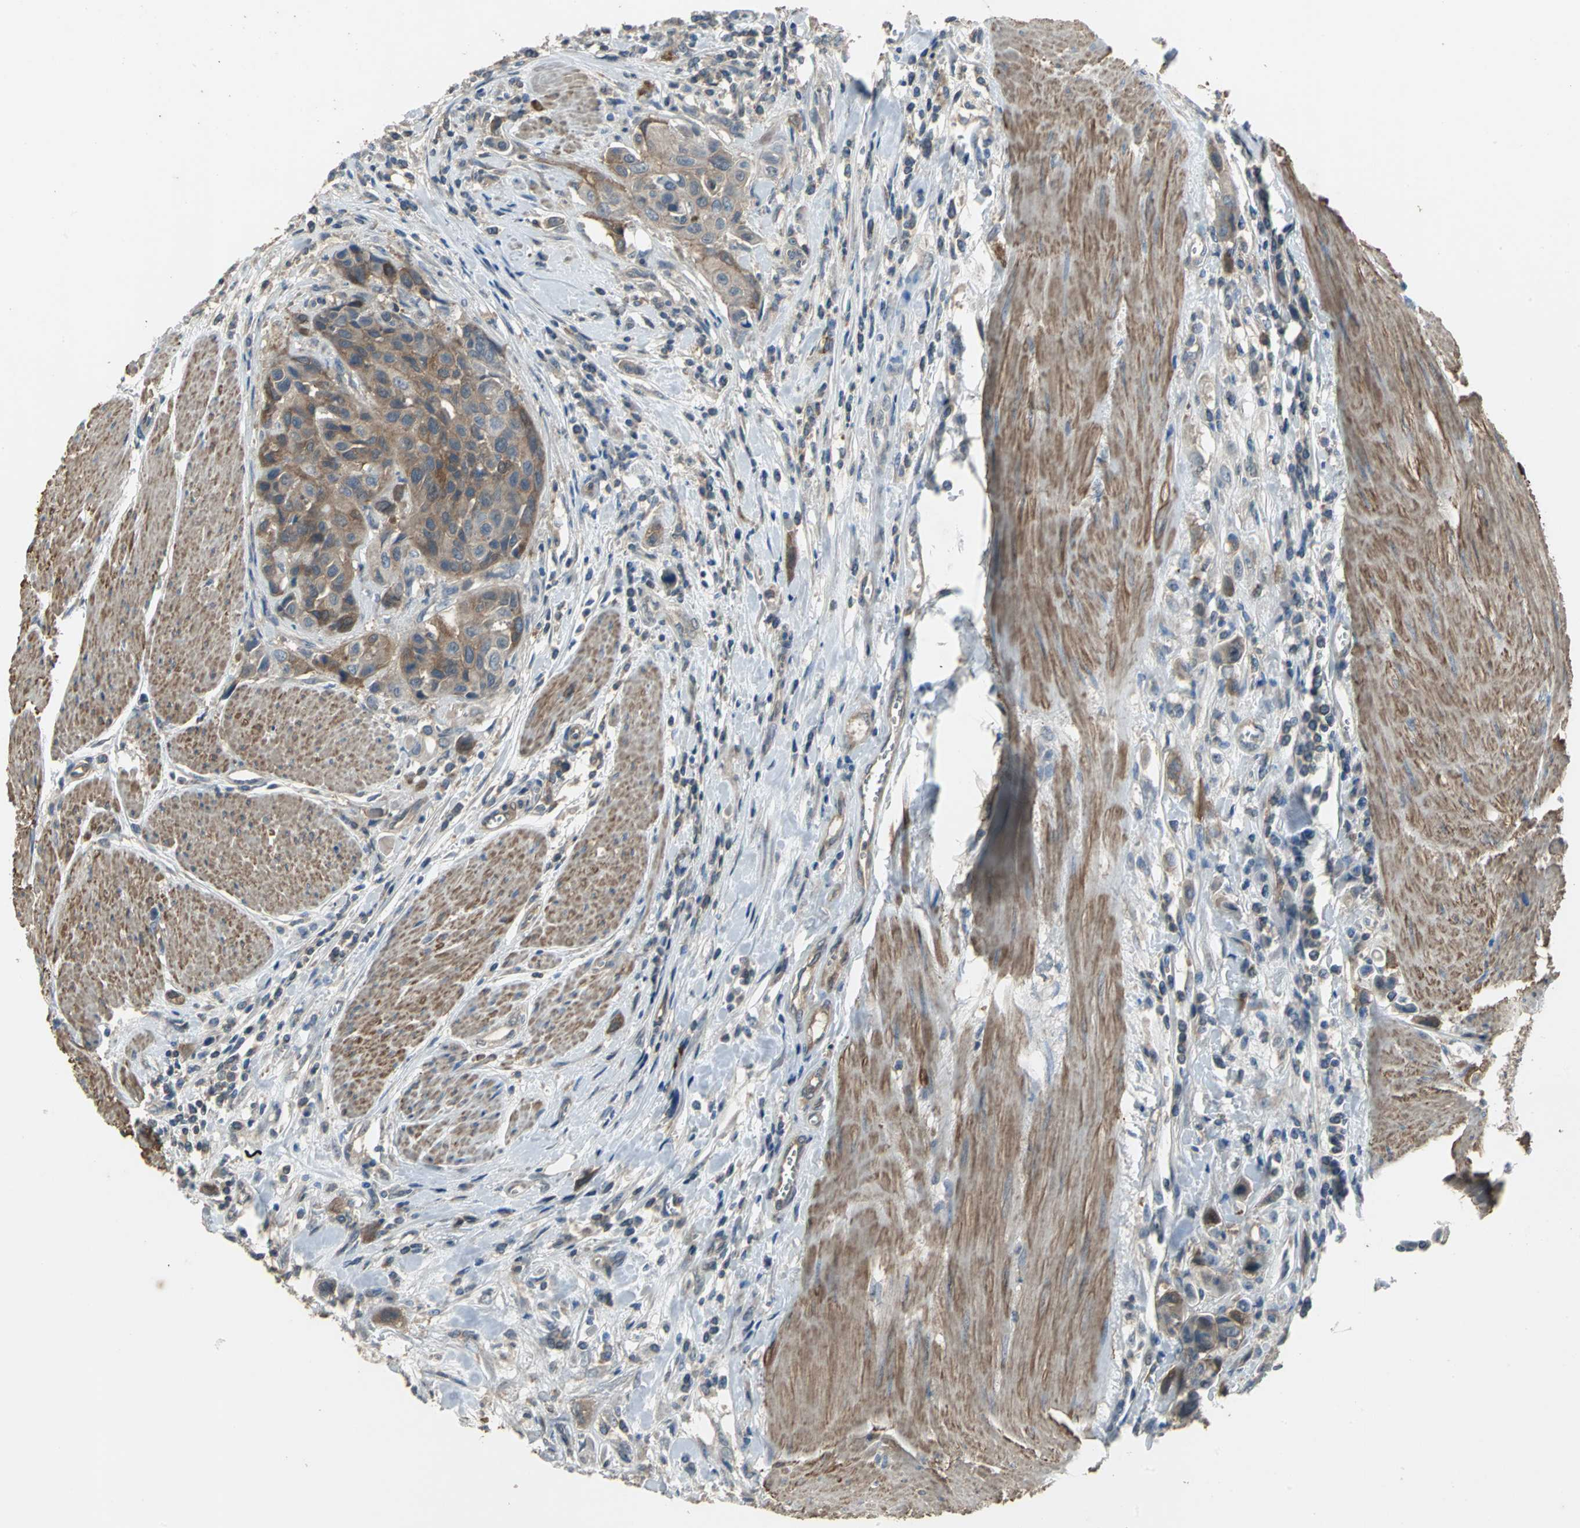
{"staining": {"intensity": "moderate", "quantity": ">75%", "location": "cytoplasmic/membranous"}, "tissue": "urothelial cancer", "cell_type": "Tumor cells", "image_type": "cancer", "snomed": [{"axis": "morphology", "description": "Urothelial carcinoma, High grade"}, {"axis": "topography", "description": "Urinary bladder"}], "caption": "Tumor cells show medium levels of moderate cytoplasmic/membranous expression in about >75% of cells in urothelial cancer.", "gene": "MET", "patient": {"sex": "male", "age": 50}}